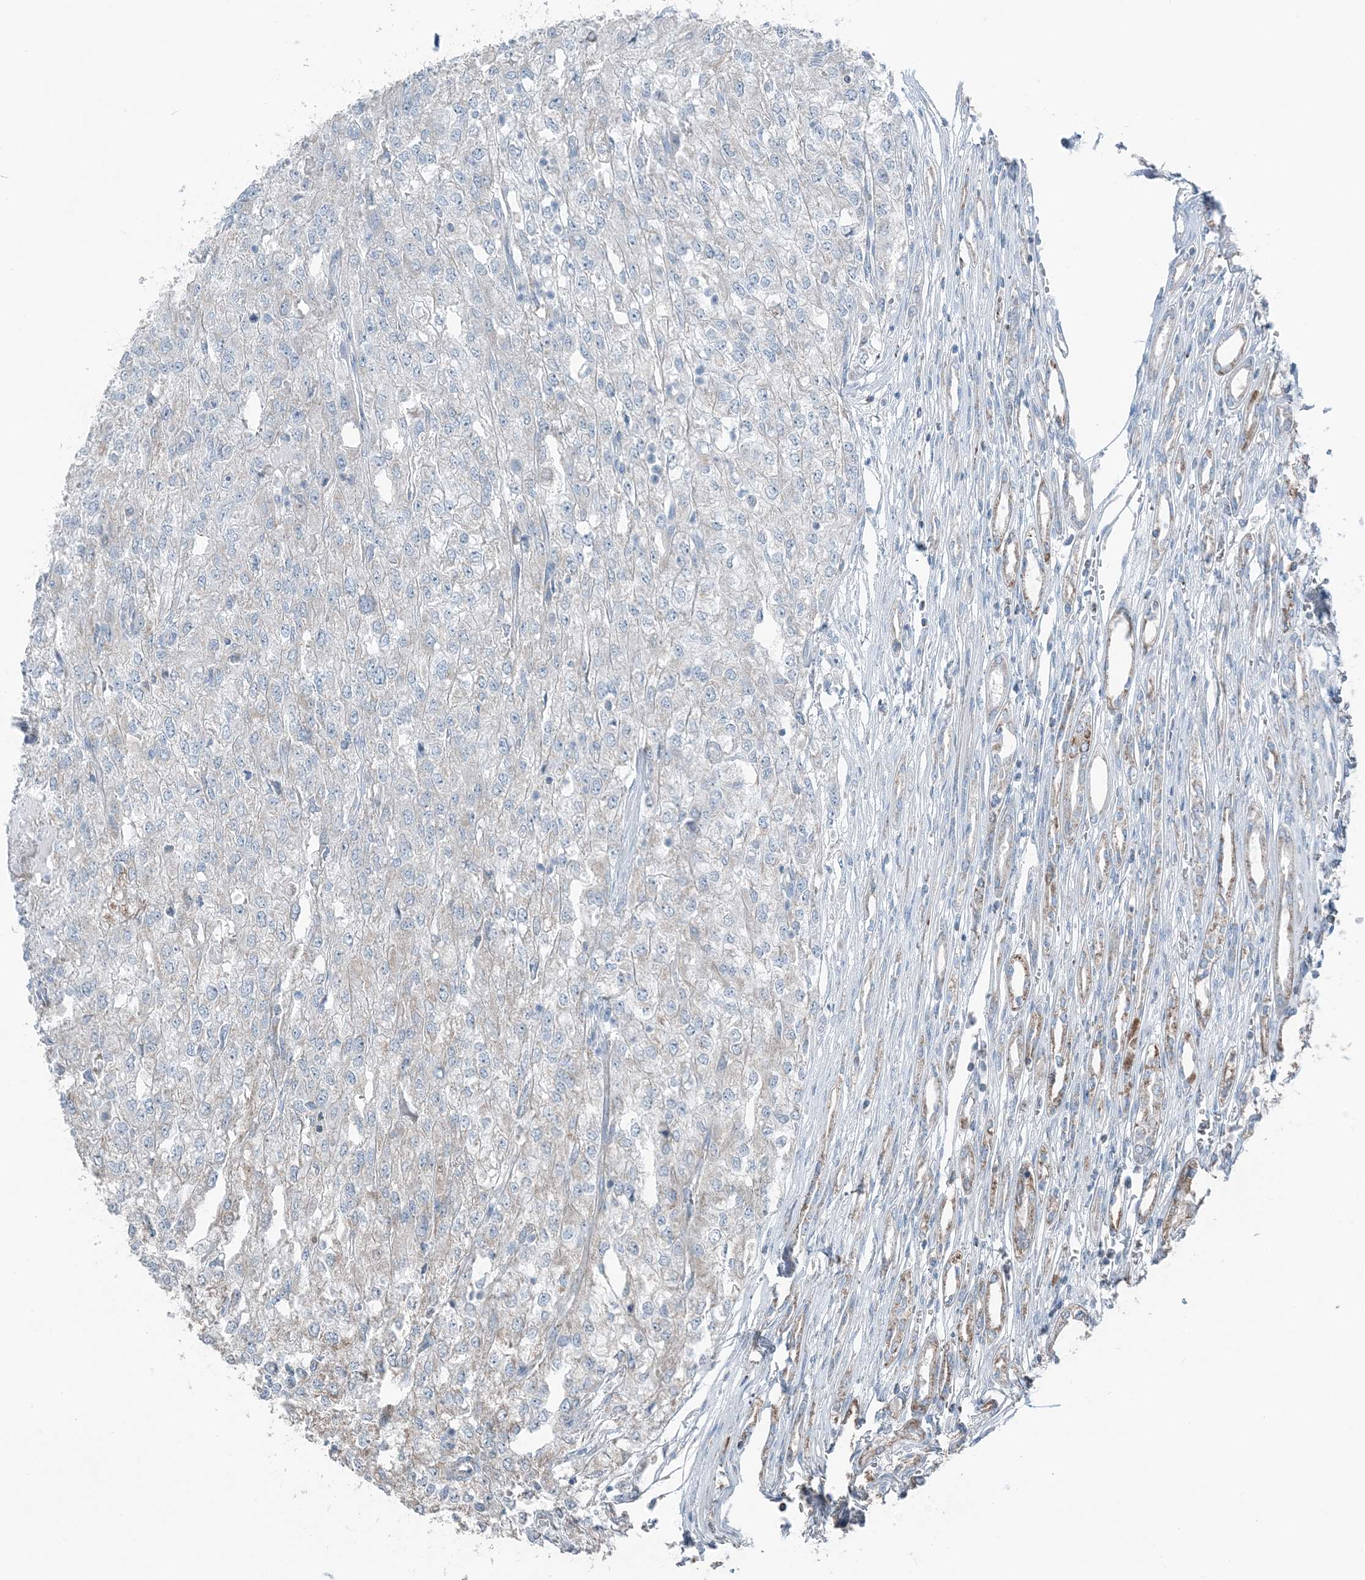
{"staining": {"intensity": "negative", "quantity": "none", "location": "none"}, "tissue": "renal cancer", "cell_type": "Tumor cells", "image_type": "cancer", "snomed": [{"axis": "morphology", "description": "Adenocarcinoma, NOS"}, {"axis": "topography", "description": "Kidney"}], "caption": "Tumor cells are negative for protein expression in human renal cancer.", "gene": "SUCLG1", "patient": {"sex": "female", "age": 54}}